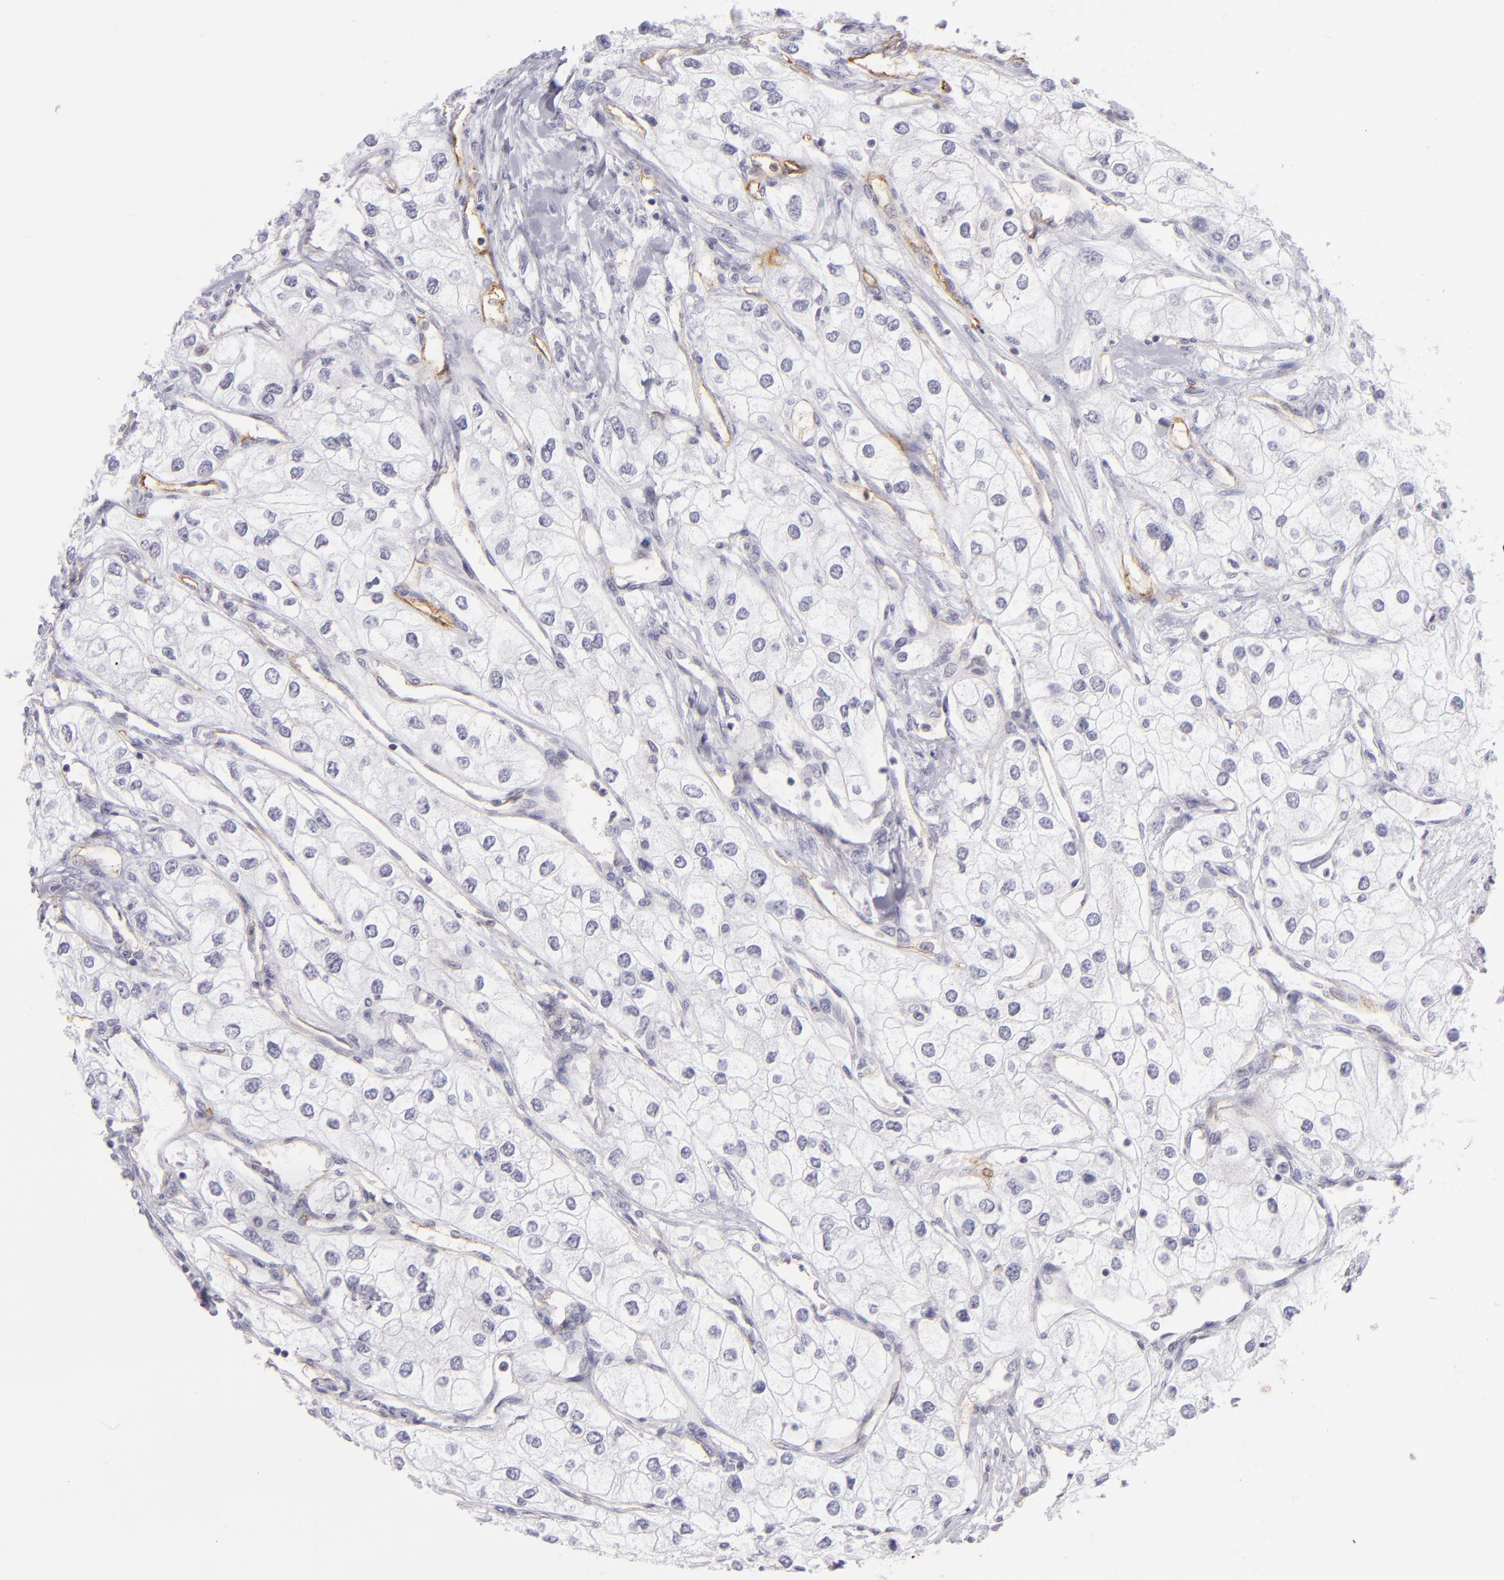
{"staining": {"intensity": "negative", "quantity": "none", "location": "none"}, "tissue": "renal cancer", "cell_type": "Tumor cells", "image_type": "cancer", "snomed": [{"axis": "morphology", "description": "Adenocarcinoma, NOS"}, {"axis": "topography", "description": "Kidney"}], "caption": "DAB immunohistochemical staining of human renal cancer exhibits no significant positivity in tumor cells.", "gene": "THBD", "patient": {"sex": "male", "age": 57}}